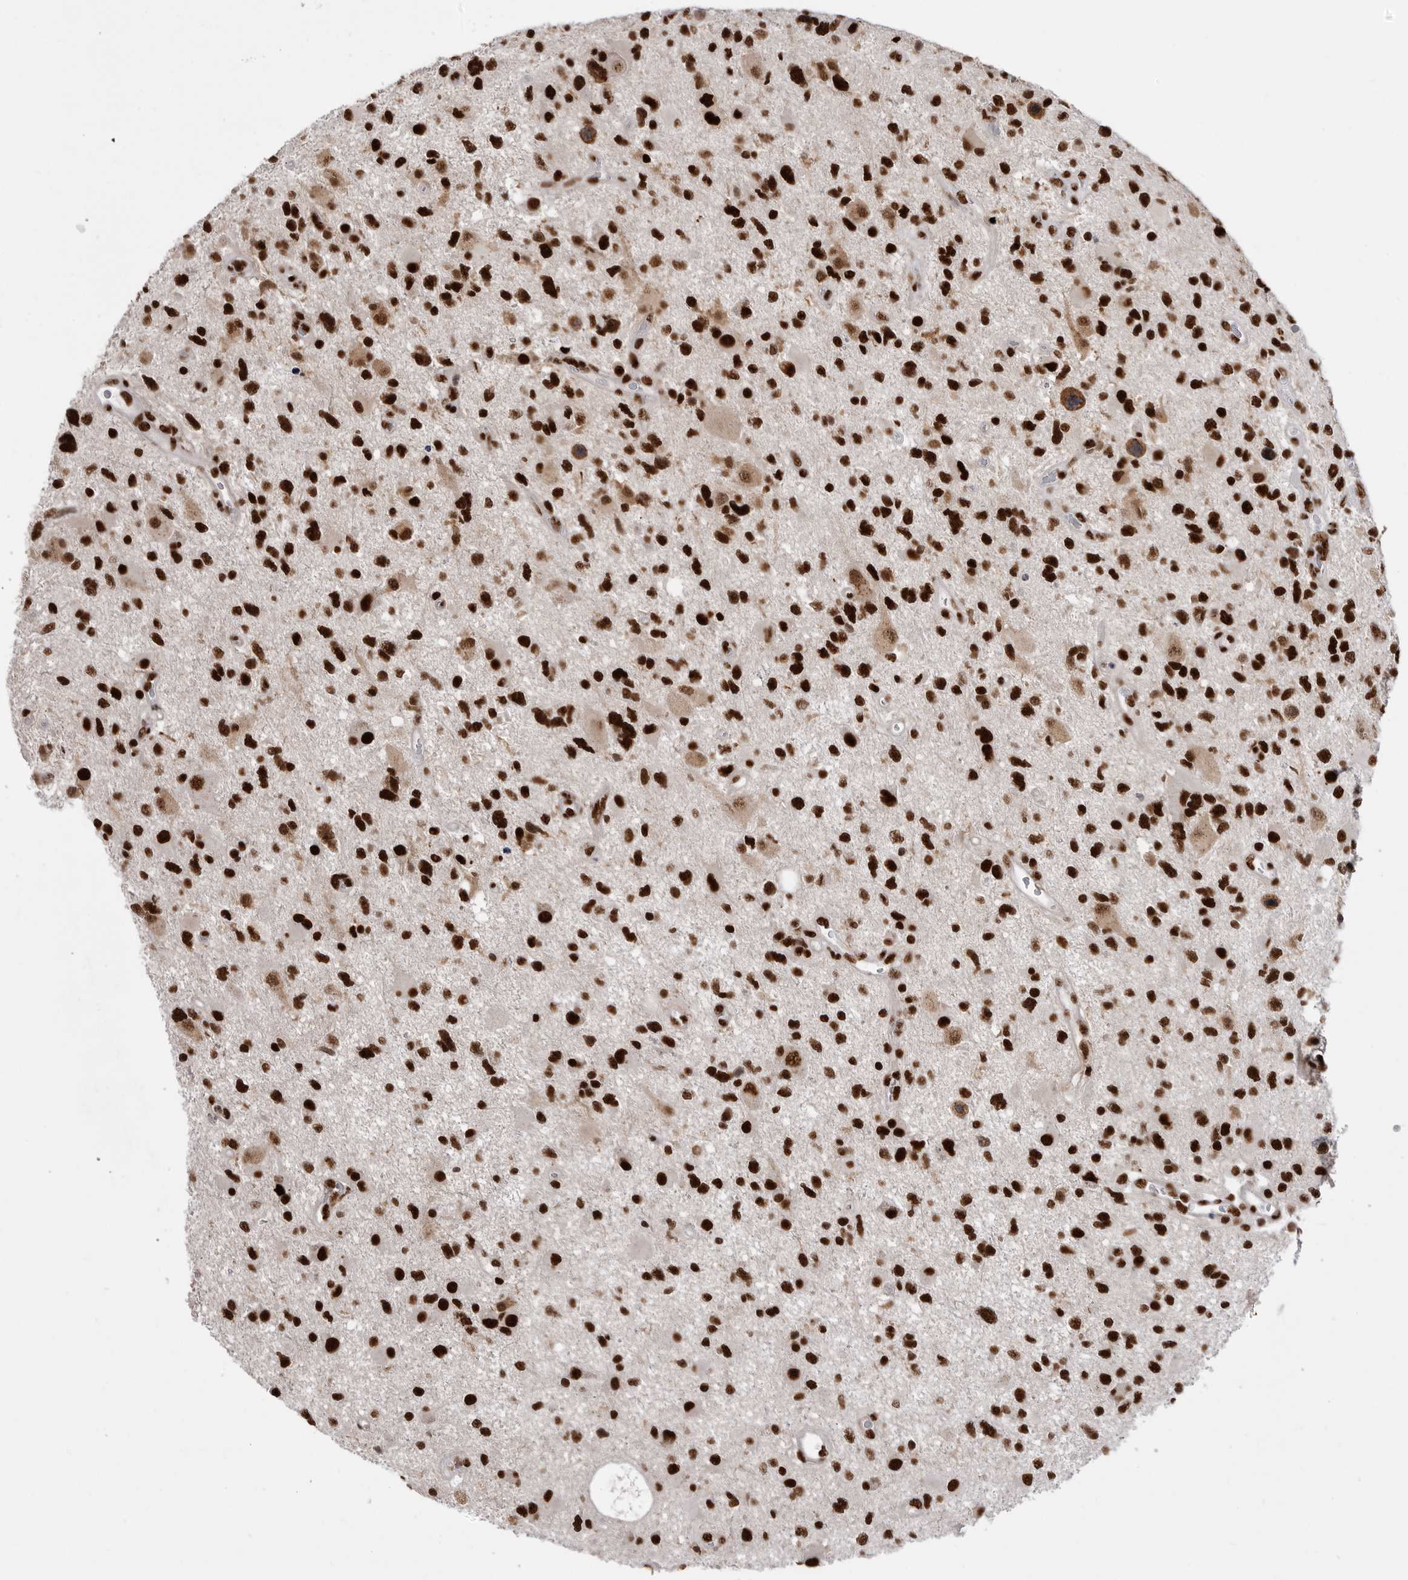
{"staining": {"intensity": "strong", "quantity": ">75%", "location": "nuclear"}, "tissue": "glioma", "cell_type": "Tumor cells", "image_type": "cancer", "snomed": [{"axis": "morphology", "description": "Glioma, malignant, High grade"}, {"axis": "topography", "description": "Brain"}], "caption": "Protein staining reveals strong nuclear positivity in about >75% of tumor cells in glioma.", "gene": "PPP1R8", "patient": {"sex": "male", "age": 33}}